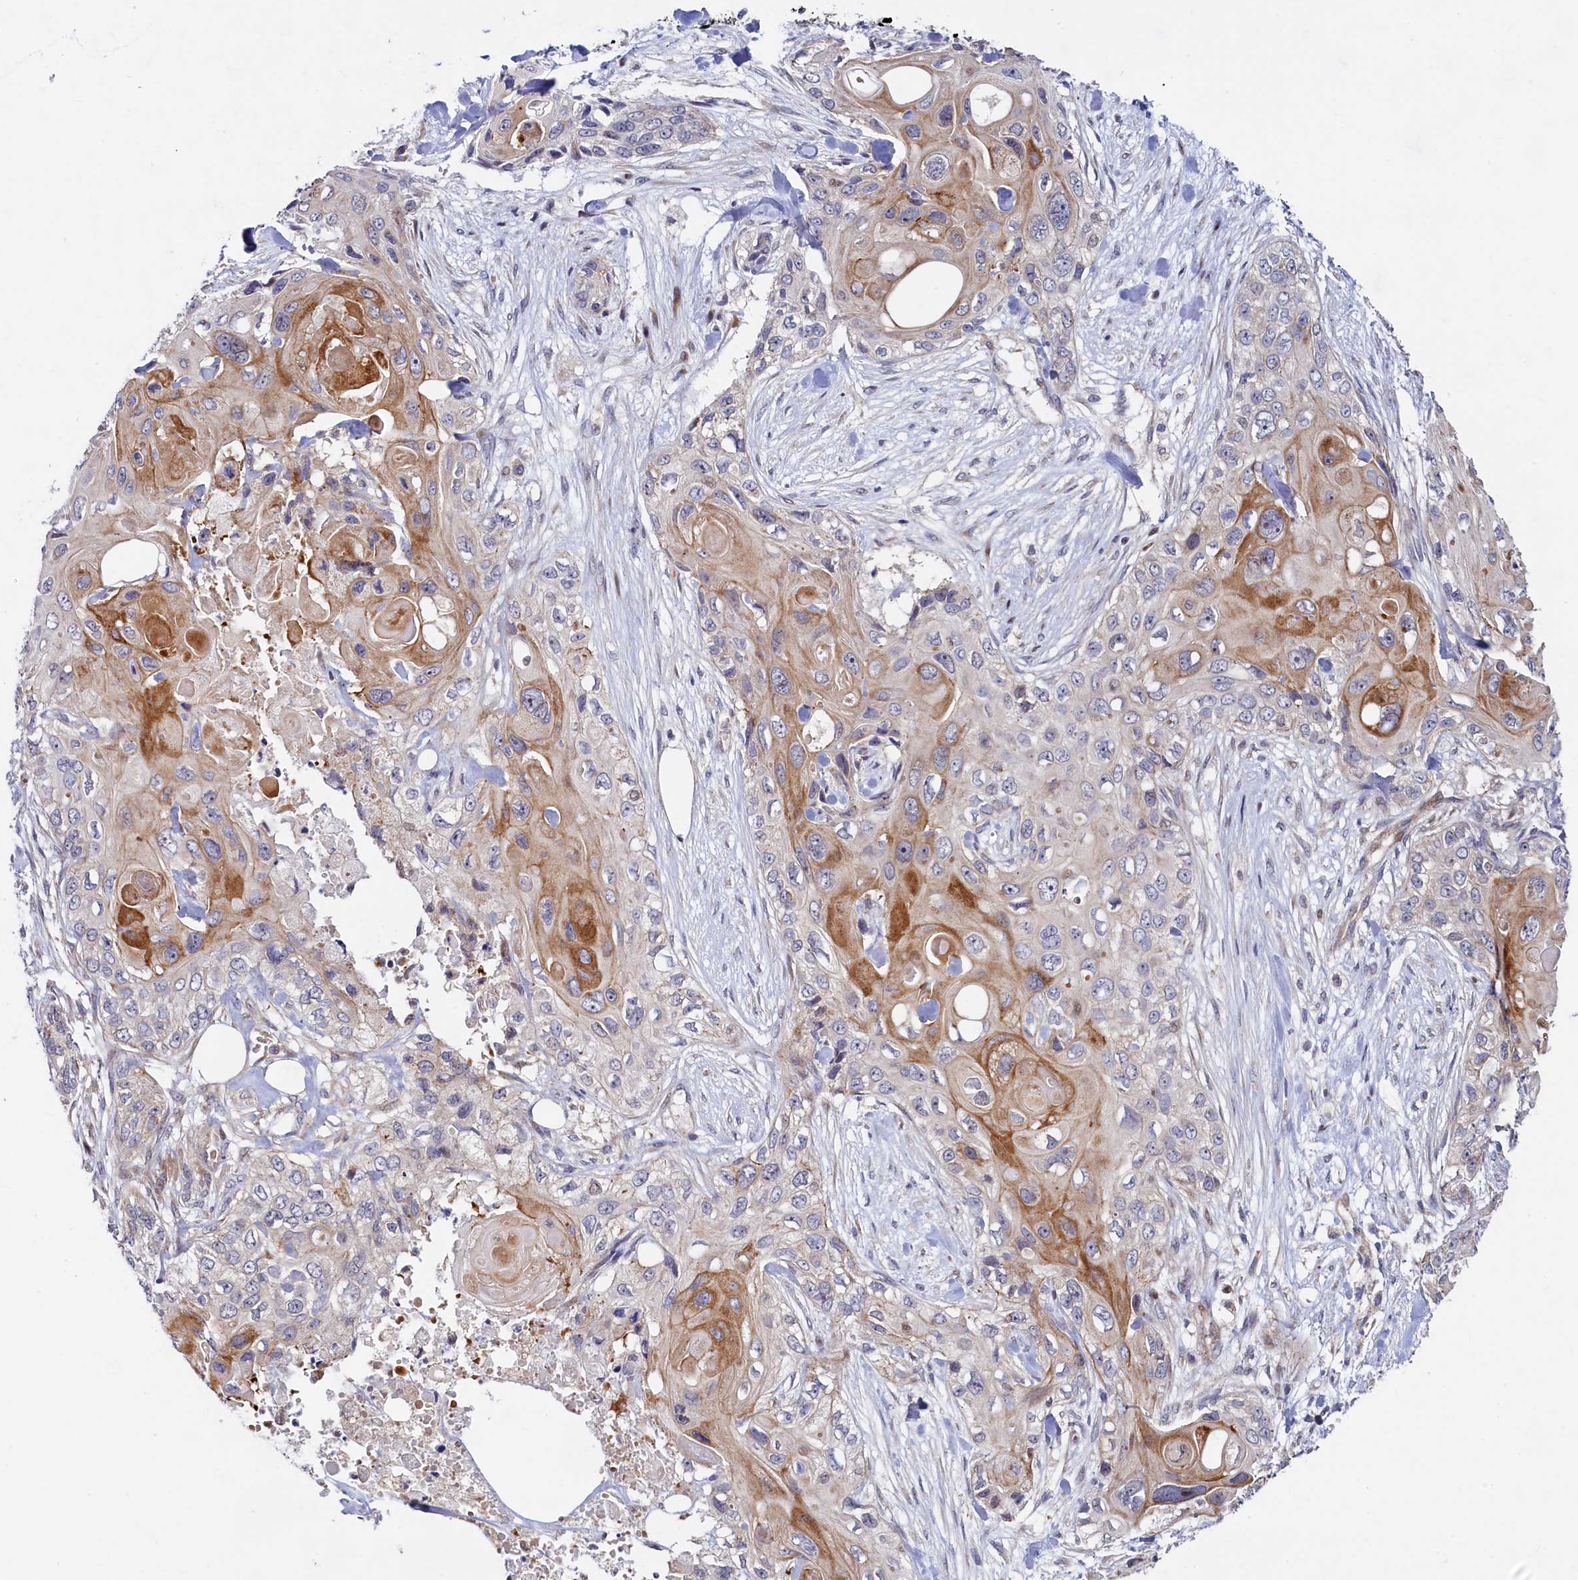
{"staining": {"intensity": "moderate", "quantity": "<25%", "location": "cytoplasmic/membranous"}, "tissue": "skin cancer", "cell_type": "Tumor cells", "image_type": "cancer", "snomed": [{"axis": "morphology", "description": "Normal tissue, NOS"}, {"axis": "morphology", "description": "Squamous cell carcinoma, NOS"}, {"axis": "topography", "description": "Skin"}], "caption": "Protein positivity by immunohistochemistry displays moderate cytoplasmic/membranous expression in about <25% of tumor cells in skin squamous cell carcinoma.", "gene": "PIK3C3", "patient": {"sex": "male", "age": 72}}